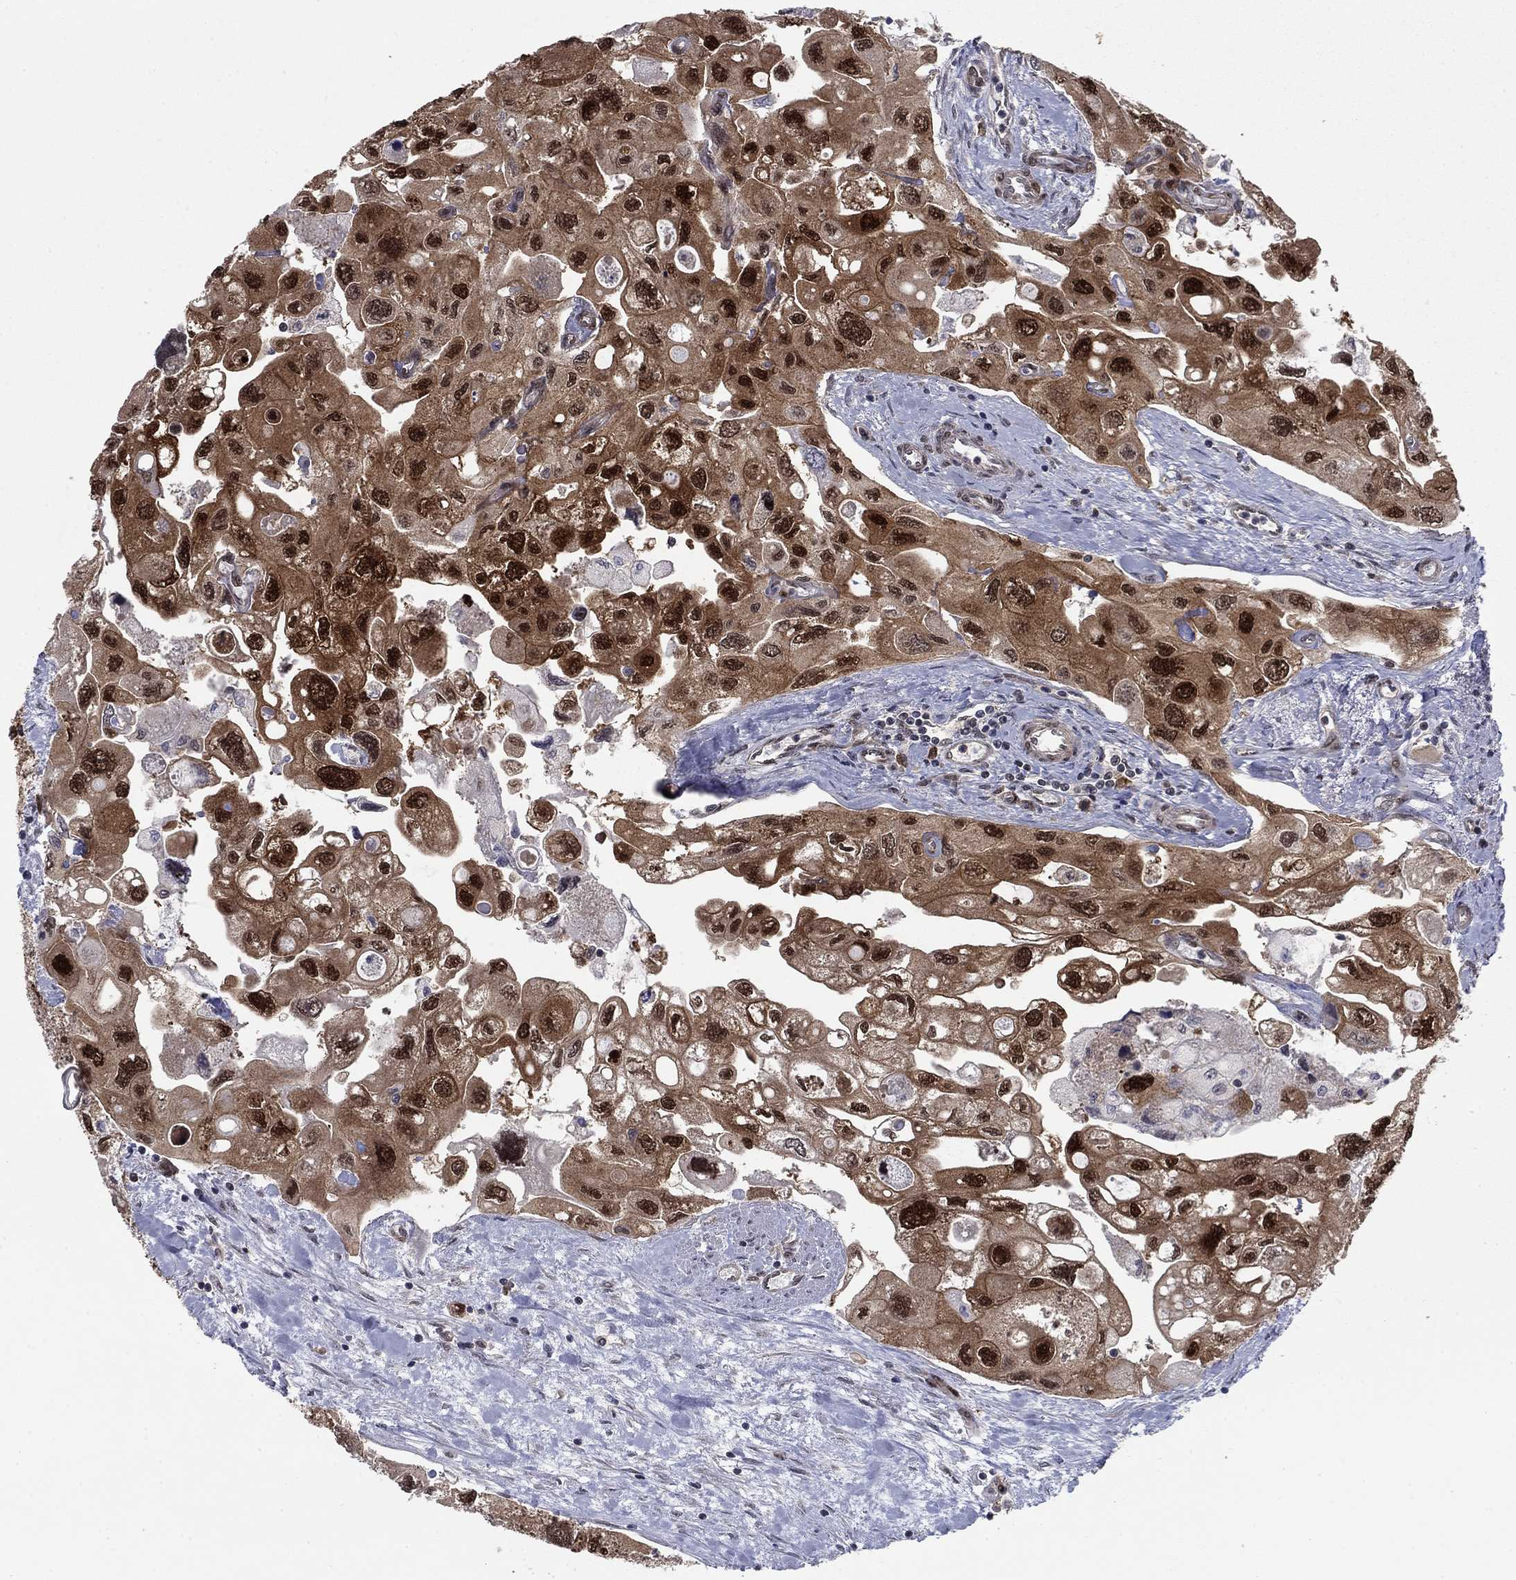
{"staining": {"intensity": "strong", "quantity": ">75%", "location": "cytoplasmic/membranous,nuclear"}, "tissue": "urothelial cancer", "cell_type": "Tumor cells", "image_type": "cancer", "snomed": [{"axis": "morphology", "description": "Urothelial carcinoma, High grade"}, {"axis": "topography", "description": "Urinary bladder"}], "caption": "Tumor cells display high levels of strong cytoplasmic/membranous and nuclear expression in about >75% of cells in high-grade urothelial carcinoma.", "gene": "FKBP4", "patient": {"sex": "male", "age": 59}}